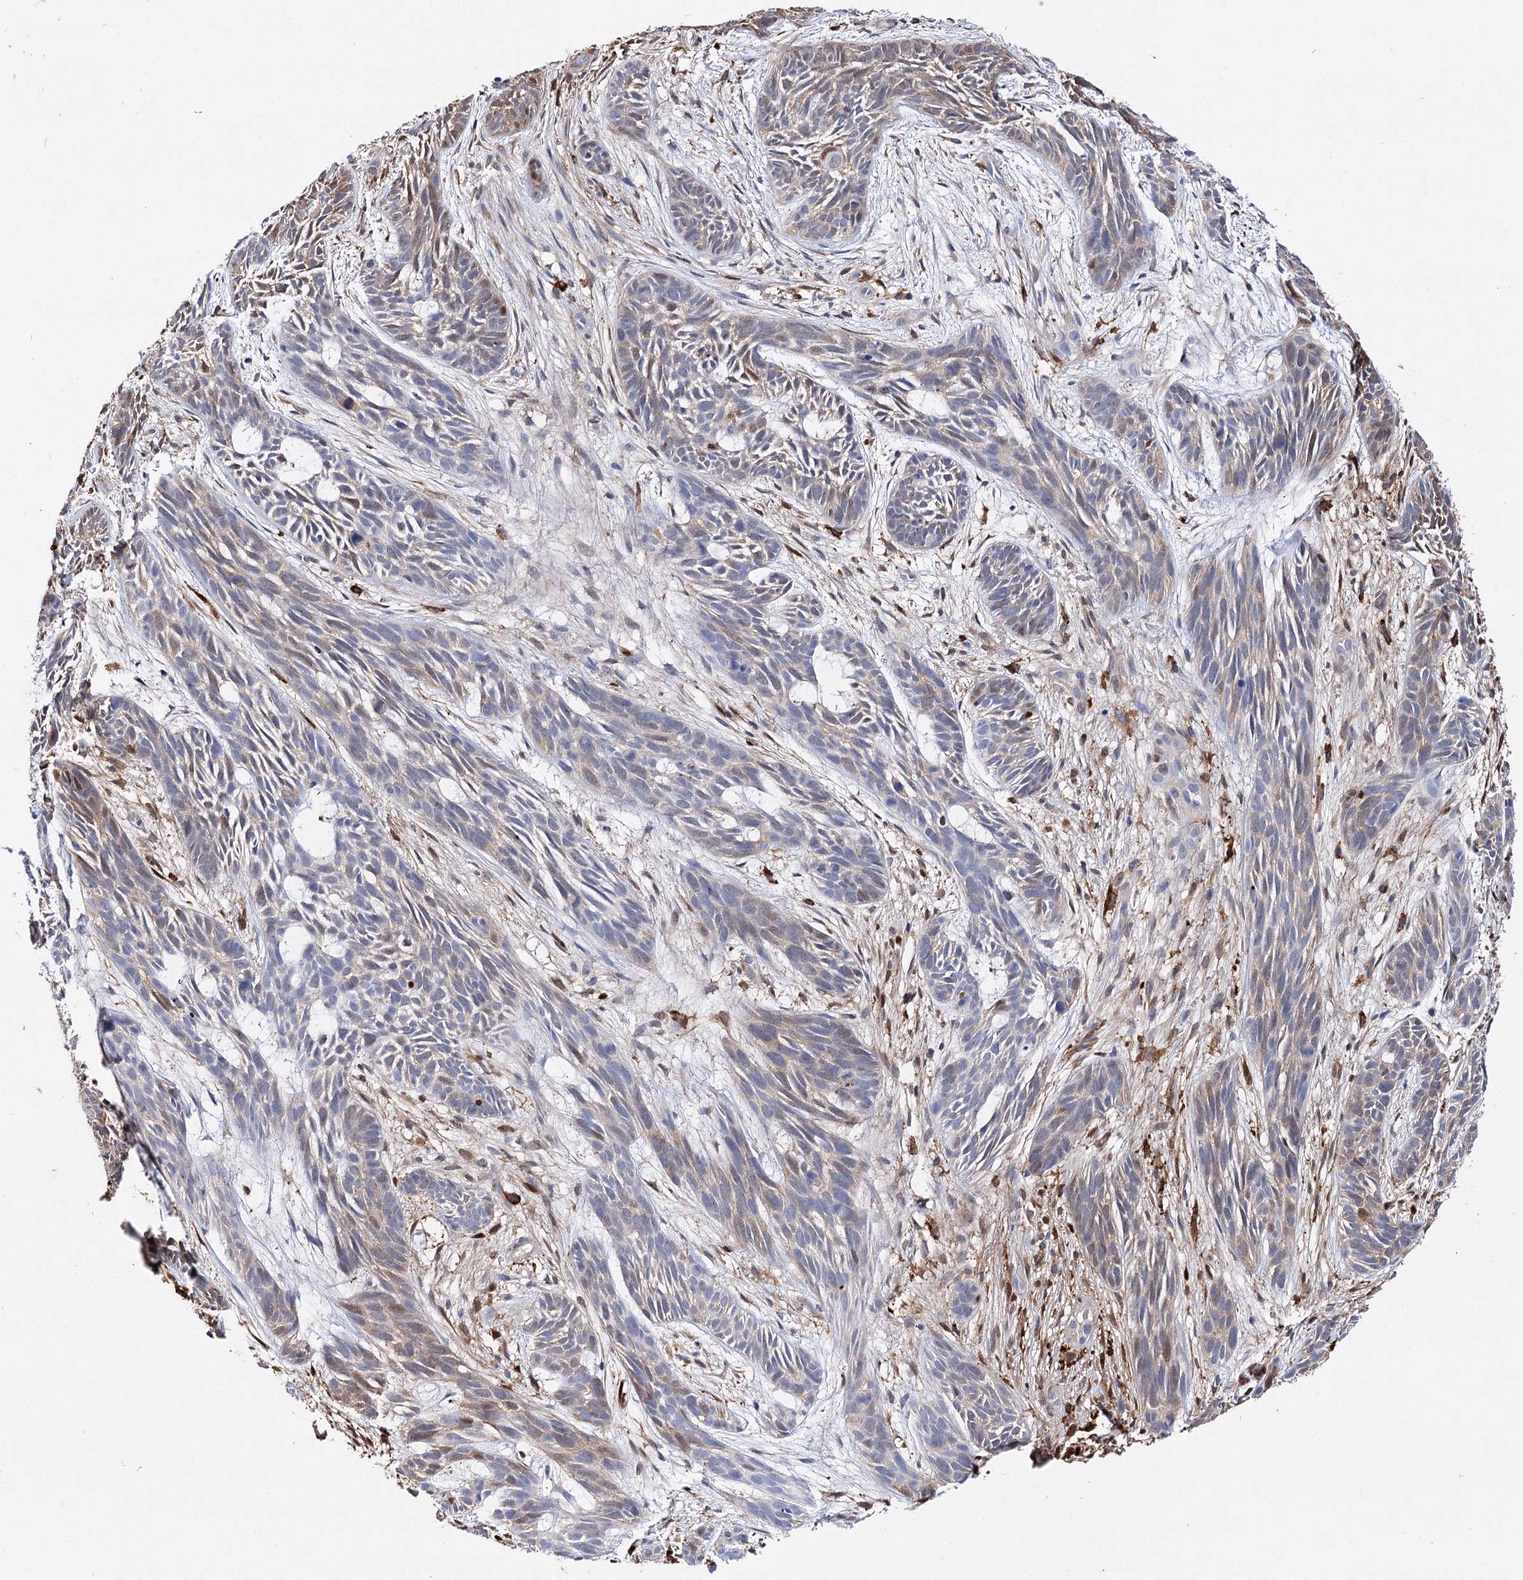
{"staining": {"intensity": "weak", "quantity": "<25%", "location": "cytoplasmic/membranous"}, "tissue": "skin cancer", "cell_type": "Tumor cells", "image_type": "cancer", "snomed": [{"axis": "morphology", "description": "Basal cell carcinoma"}, {"axis": "topography", "description": "Skin"}], "caption": "Tumor cells are negative for protein expression in human skin cancer.", "gene": "CFAP46", "patient": {"sex": "male", "age": 89}}